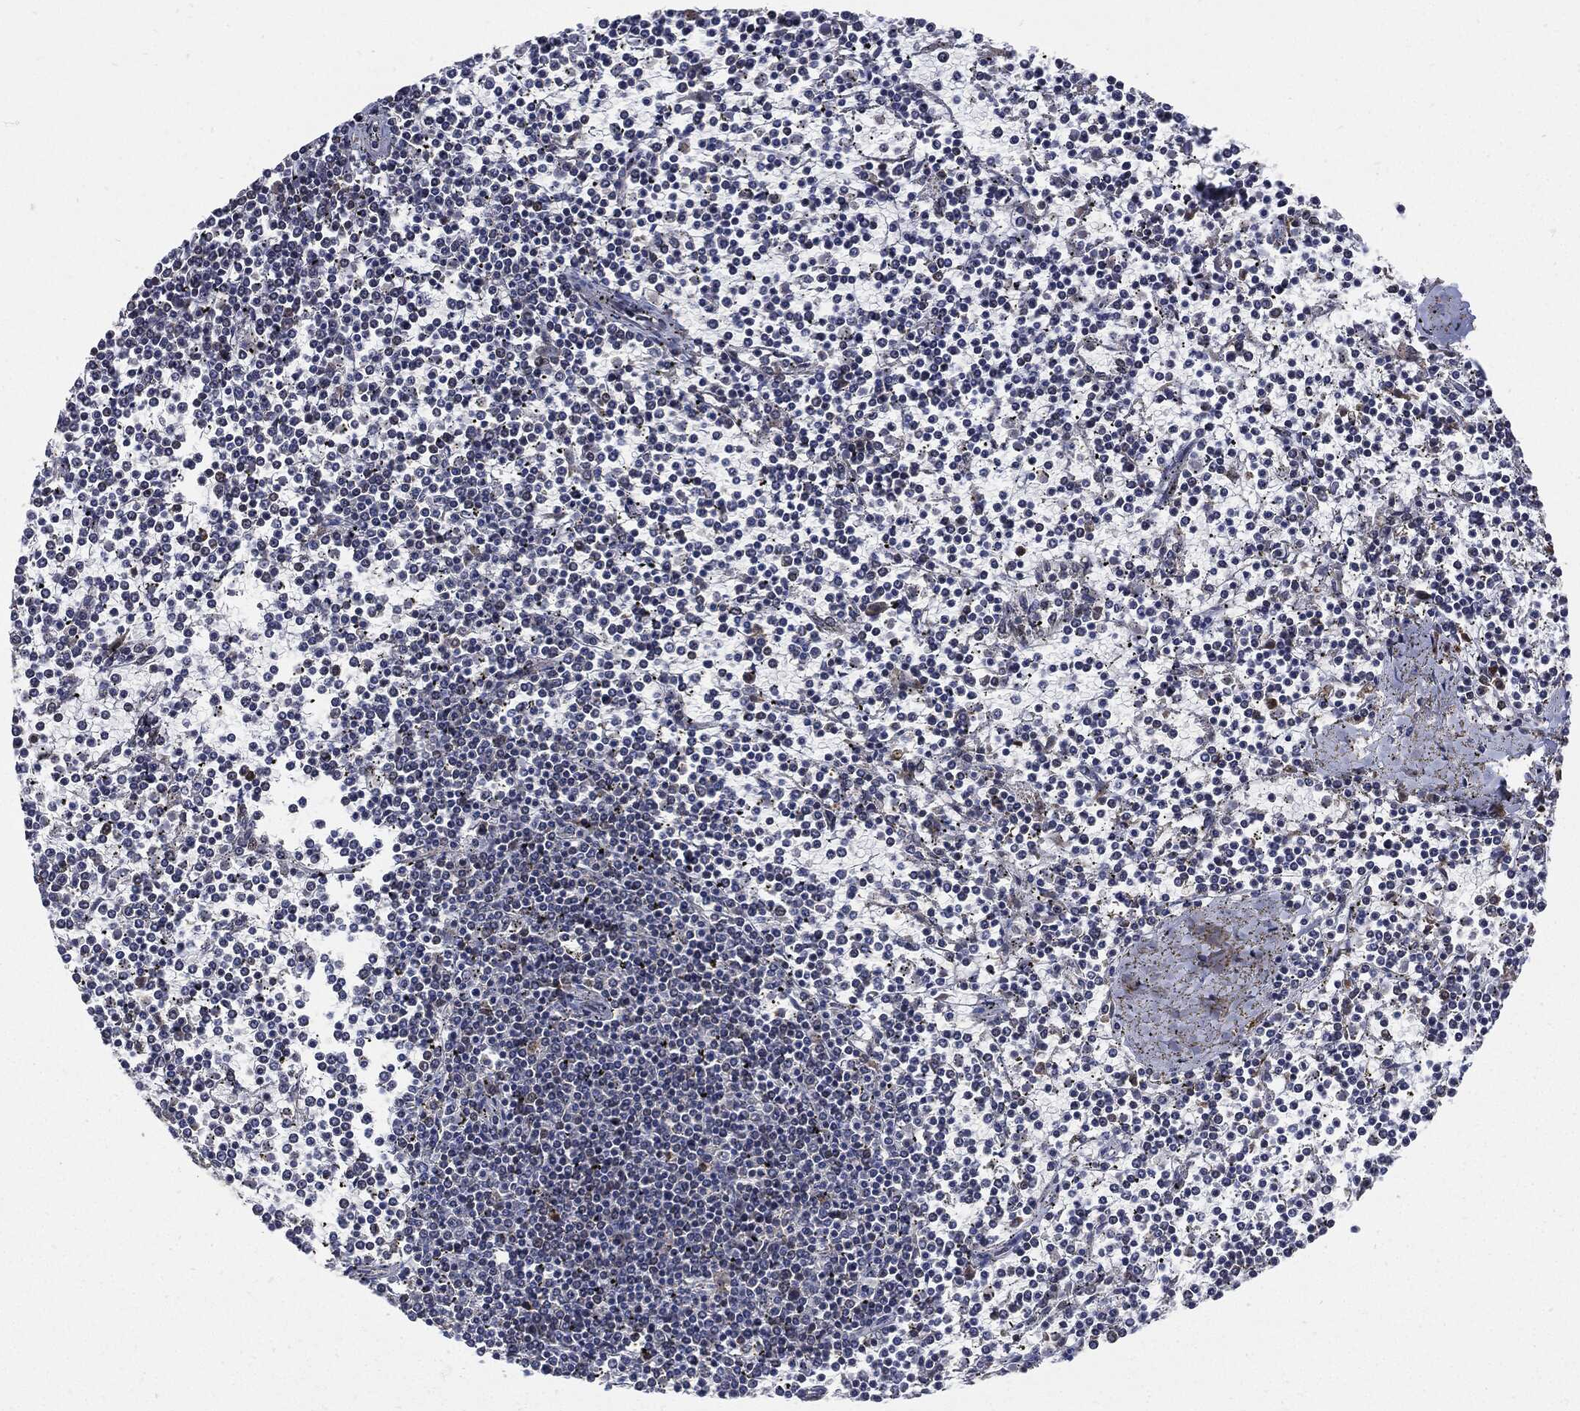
{"staining": {"intensity": "negative", "quantity": "none", "location": "none"}, "tissue": "lymphoma", "cell_type": "Tumor cells", "image_type": "cancer", "snomed": [{"axis": "morphology", "description": "Malignant lymphoma, non-Hodgkin's type, Low grade"}, {"axis": "topography", "description": "Spleen"}], "caption": "This micrograph is of lymphoma stained with IHC to label a protein in brown with the nuclei are counter-stained blue. There is no positivity in tumor cells. (DAB immunohistochemistry with hematoxylin counter stain).", "gene": "SLC31A2", "patient": {"sex": "female", "age": 19}}